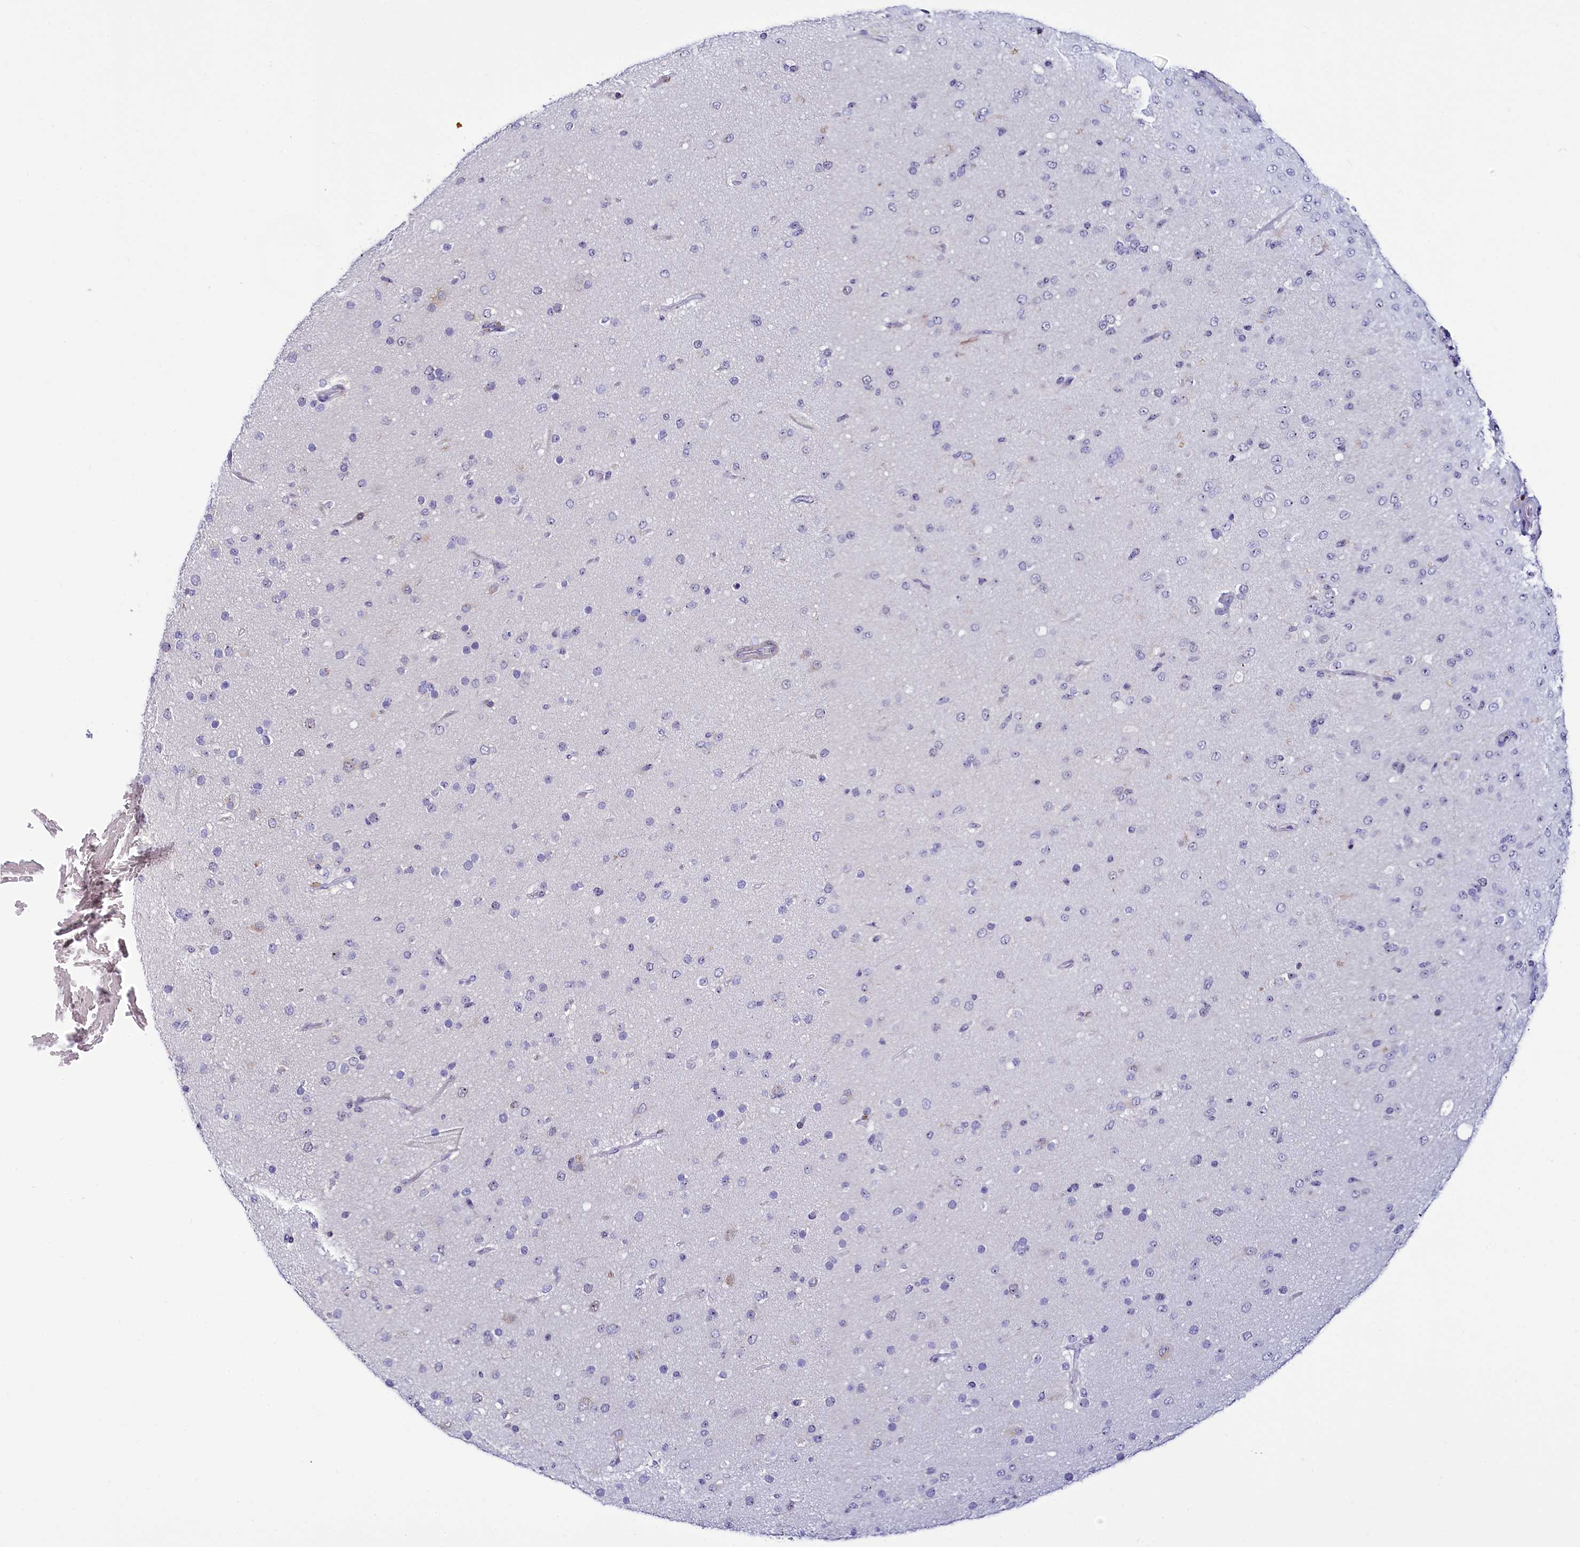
{"staining": {"intensity": "negative", "quantity": "none", "location": "none"}, "tissue": "glioma", "cell_type": "Tumor cells", "image_type": "cancer", "snomed": [{"axis": "morphology", "description": "Glioma, malignant, Low grade"}, {"axis": "topography", "description": "Brain"}], "caption": "Tumor cells are negative for brown protein staining in glioma.", "gene": "TCOF1", "patient": {"sex": "male", "age": 65}}